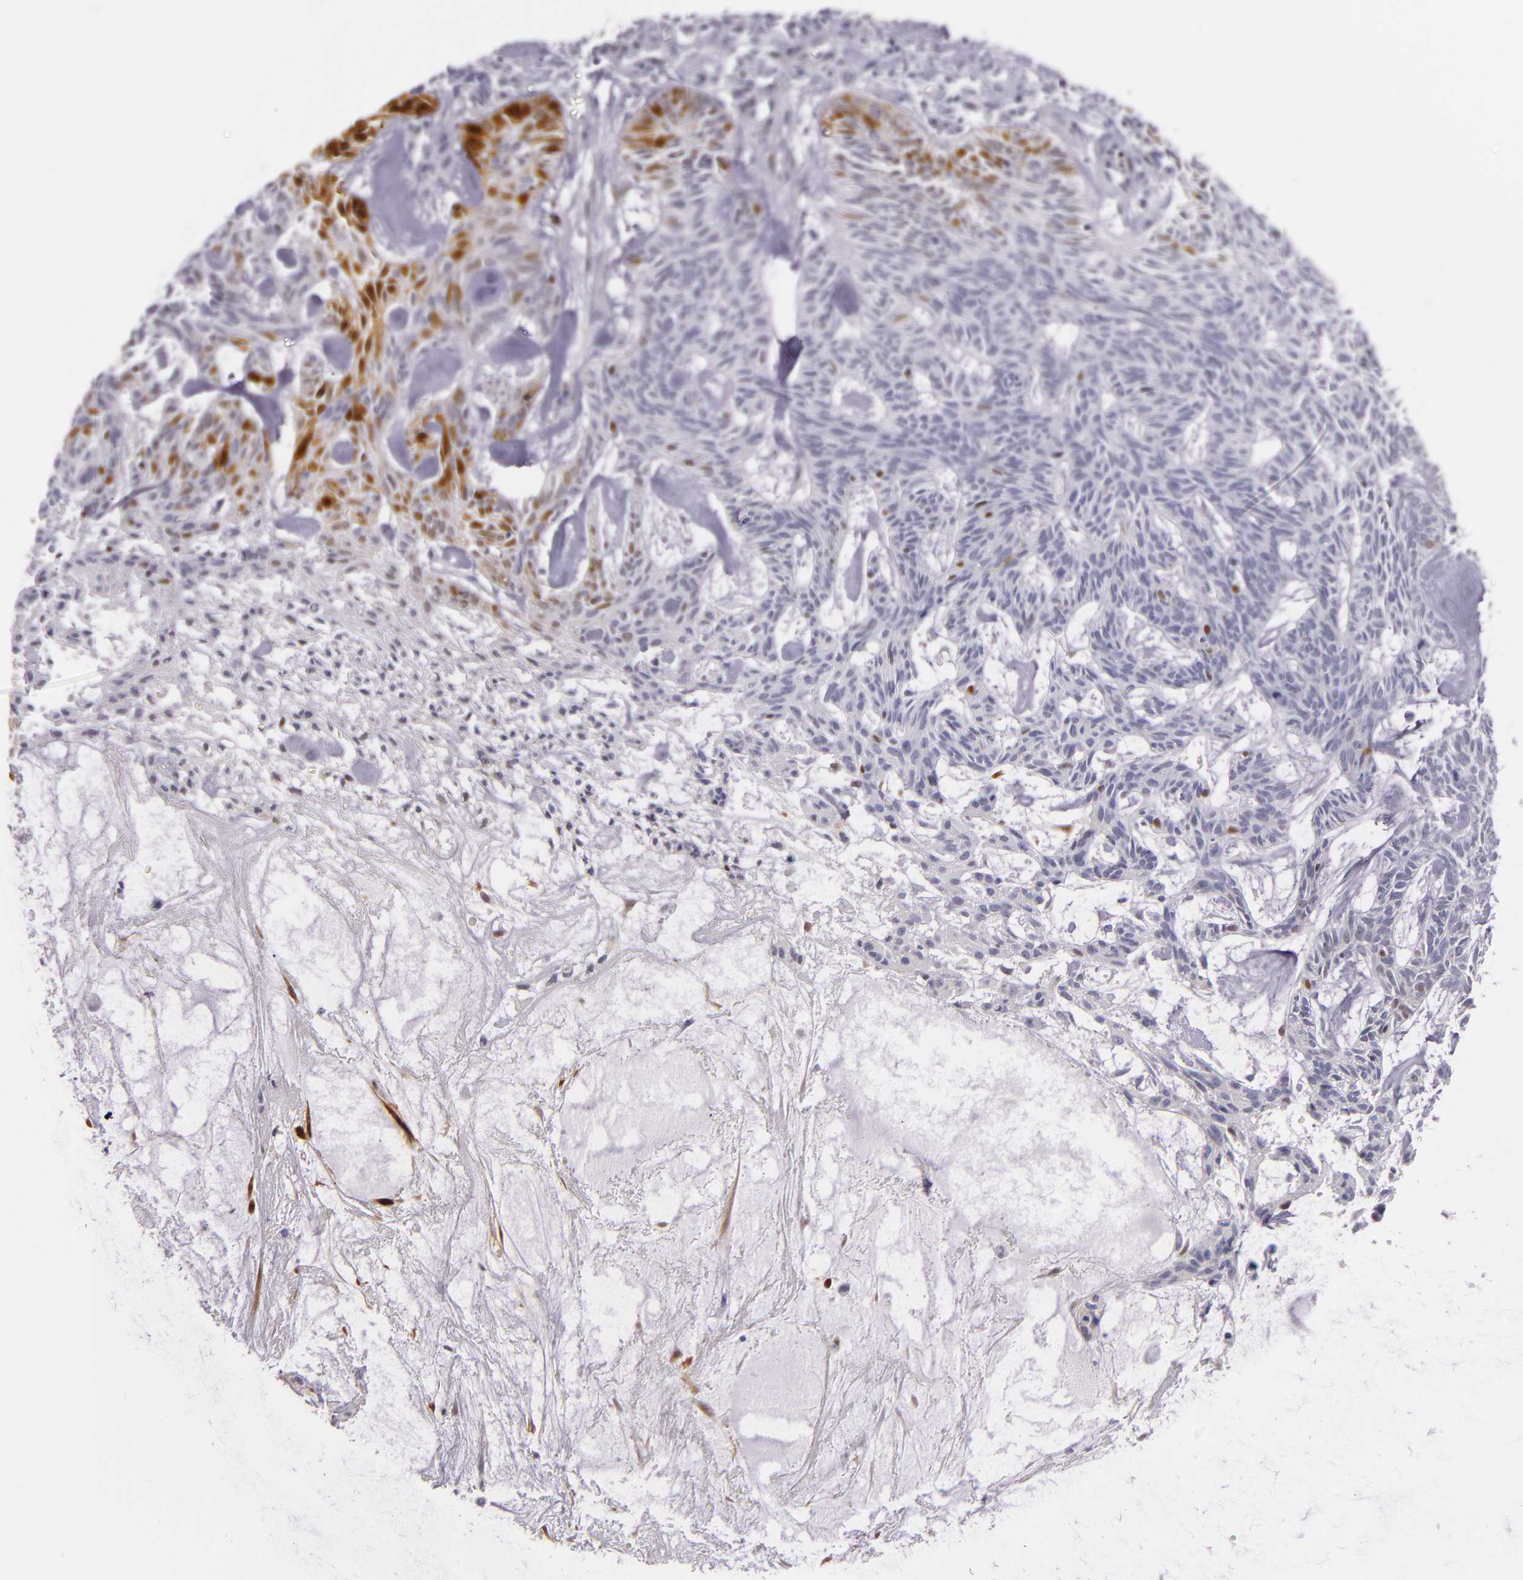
{"staining": {"intensity": "strong", "quantity": "<25%", "location": "nuclear"}, "tissue": "skin cancer", "cell_type": "Tumor cells", "image_type": "cancer", "snomed": [{"axis": "morphology", "description": "Basal cell carcinoma"}, {"axis": "topography", "description": "Skin"}], "caption": "Immunohistochemistry (IHC) (DAB (3,3'-diaminobenzidine)) staining of skin cancer exhibits strong nuclear protein staining in about <25% of tumor cells.", "gene": "MT1A", "patient": {"sex": "male", "age": 75}}